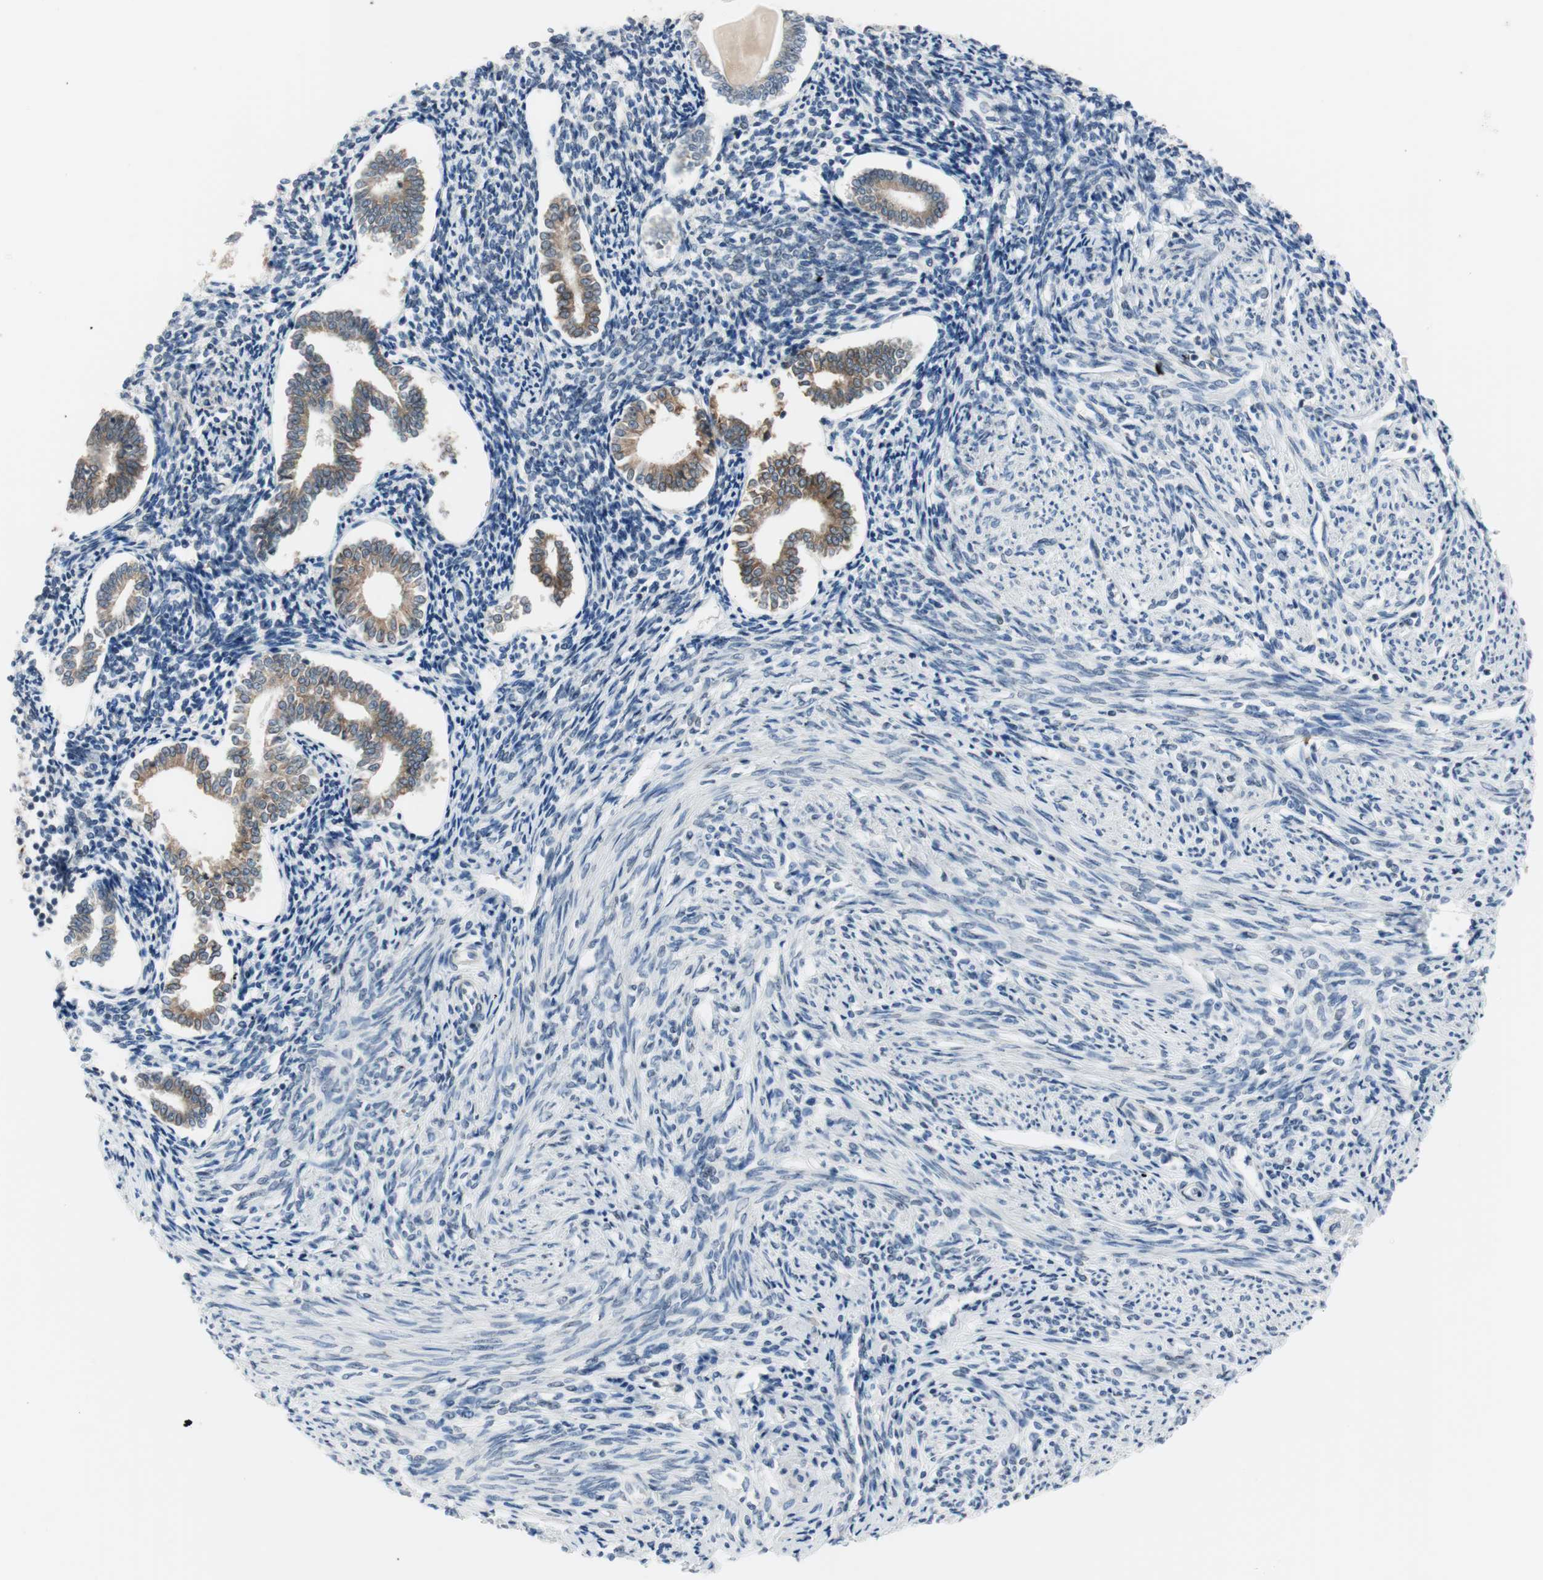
{"staining": {"intensity": "weak", "quantity": "25%-75%", "location": "cytoplasmic/membranous"}, "tissue": "endometrium", "cell_type": "Cells in endometrial stroma", "image_type": "normal", "snomed": [{"axis": "morphology", "description": "Normal tissue, NOS"}, {"axis": "topography", "description": "Endometrium"}], "caption": "DAB (3,3'-diaminobenzidine) immunohistochemical staining of normal human endometrium exhibits weak cytoplasmic/membranous protein staining in approximately 25%-75% of cells in endometrial stroma.", "gene": "TMED7", "patient": {"sex": "female", "age": 71}}